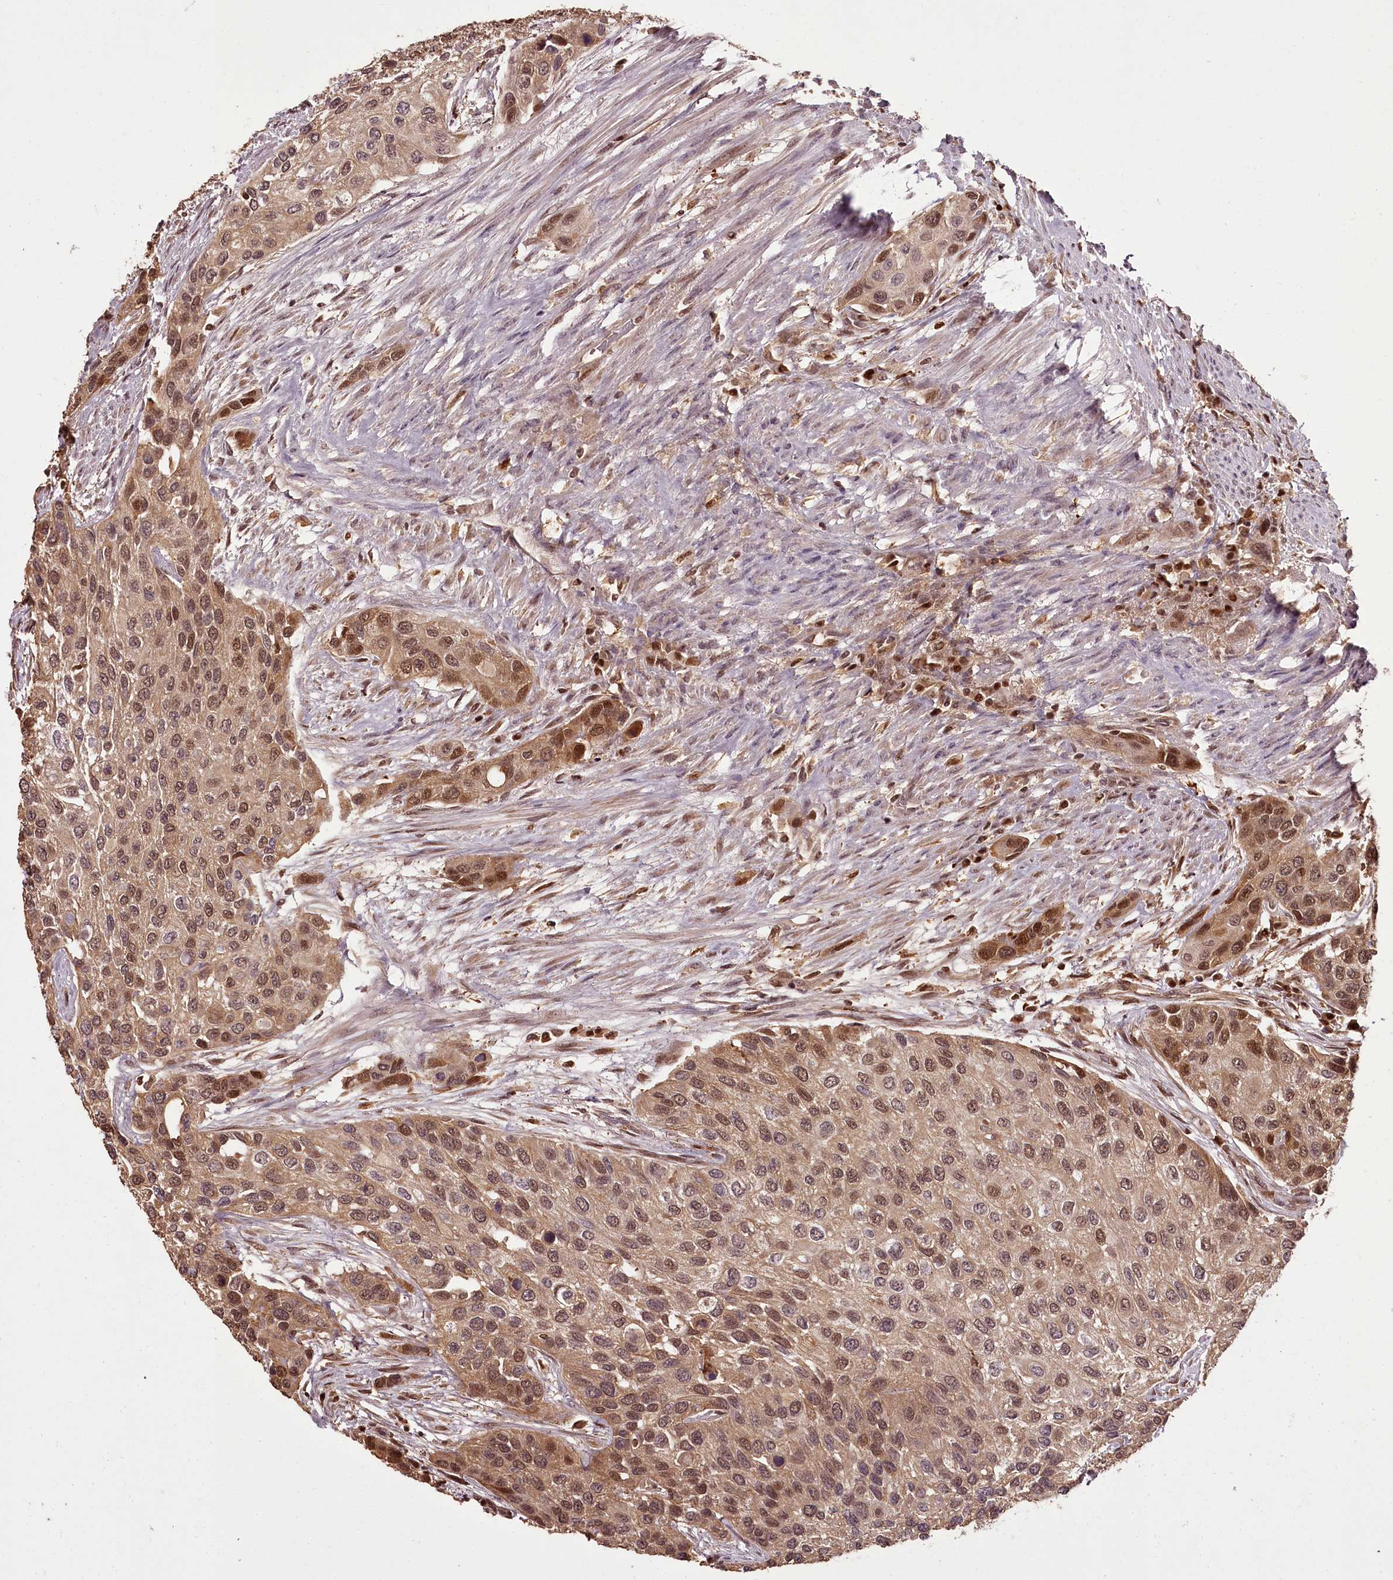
{"staining": {"intensity": "moderate", "quantity": ">75%", "location": "cytoplasmic/membranous,nuclear"}, "tissue": "urothelial cancer", "cell_type": "Tumor cells", "image_type": "cancer", "snomed": [{"axis": "morphology", "description": "Normal tissue, NOS"}, {"axis": "morphology", "description": "Urothelial carcinoma, High grade"}, {"axis": "topography", "description": "Vascular tissue"}, {"axis": "topography", "description": "Urinary bladder"}], "caption": "The image demonstrates staining of urothelial cancer, revealing moderate cytoplasmic/membranous and nuclear protein positivity (brown color) within tumor cells.", "gene": "NPRL2", "patient": {"sex": "female", "age": 56}}